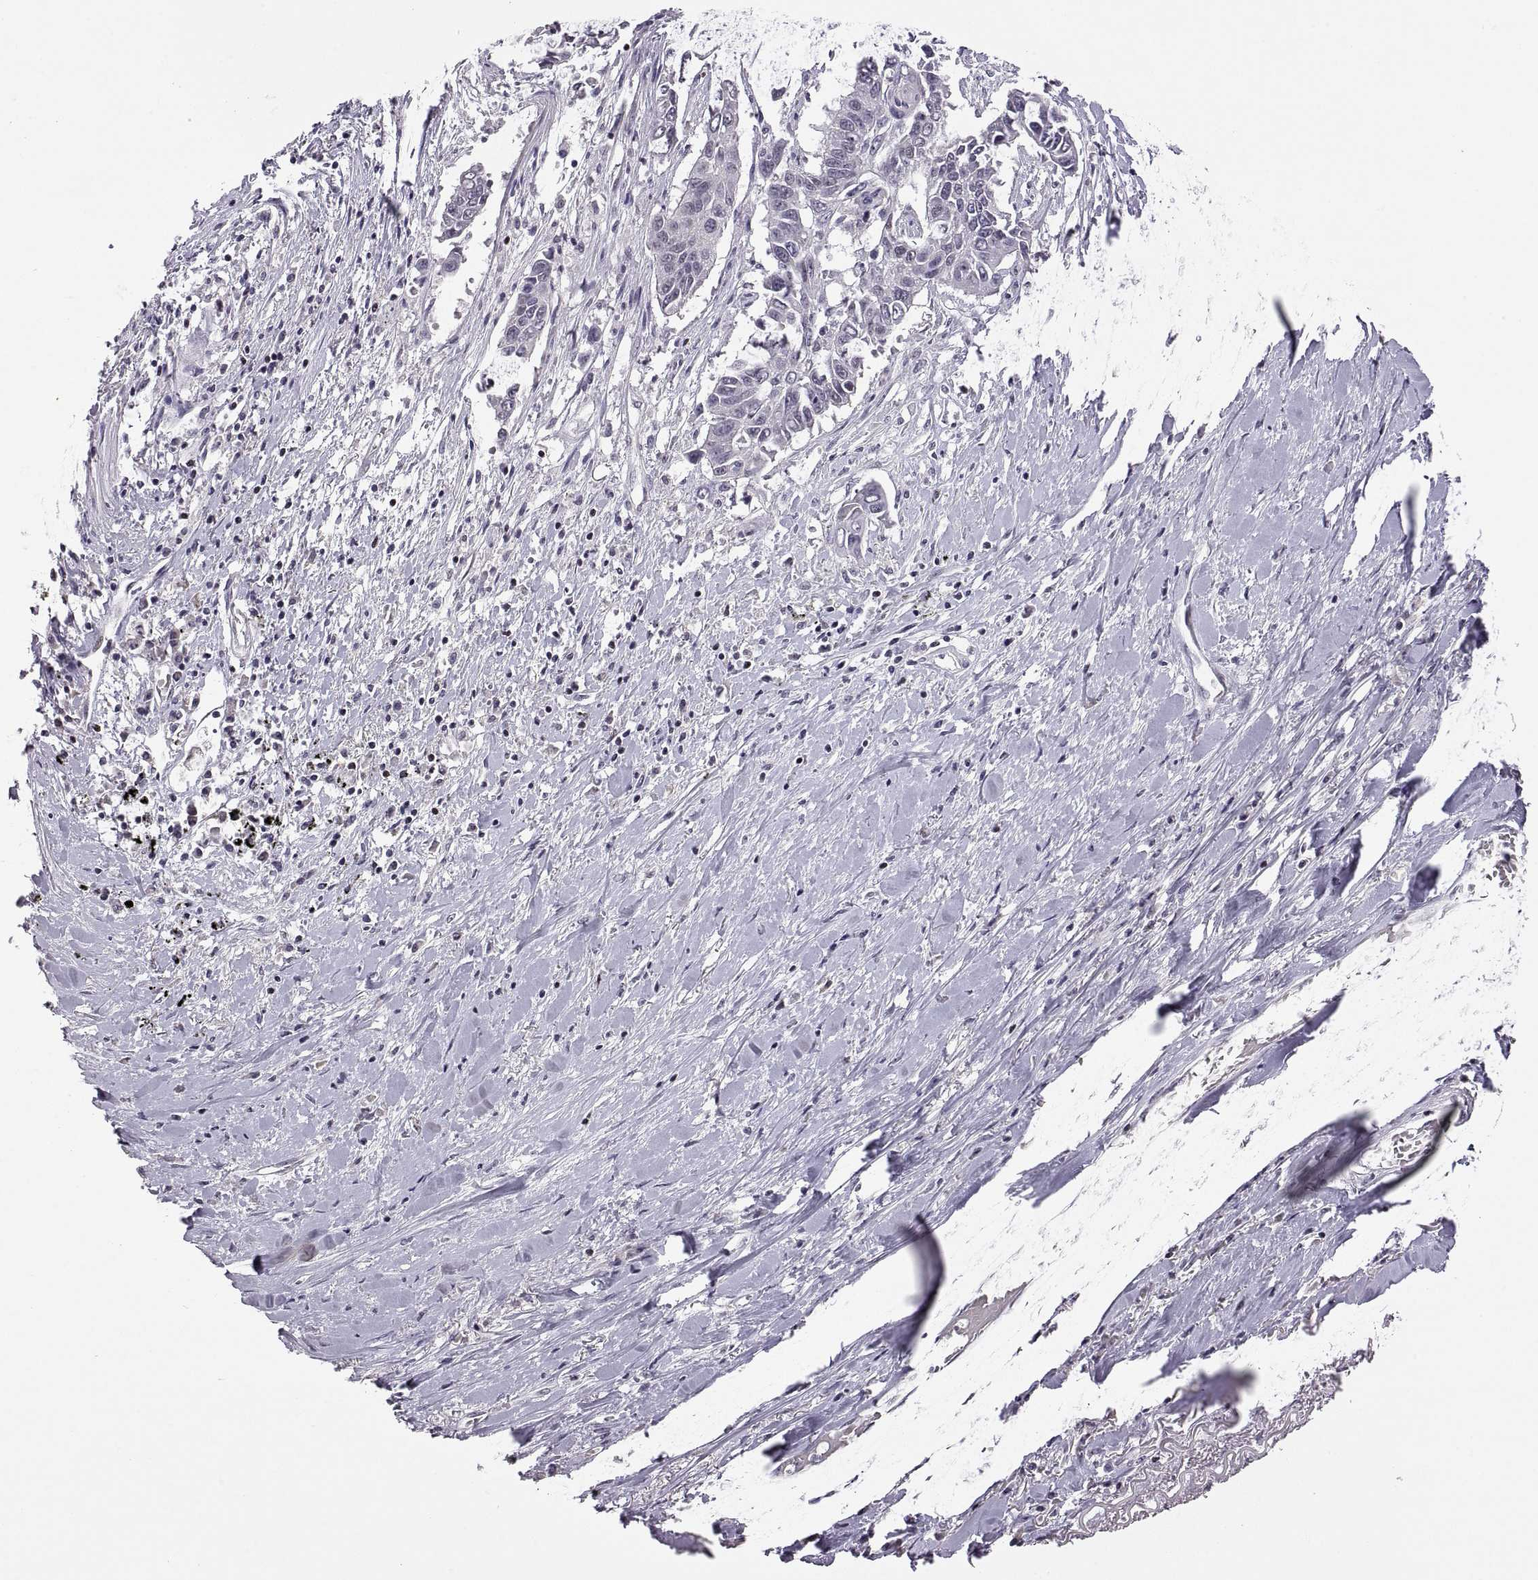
{"staining": {"intensity": "negative", "quantity": "none", "location": "none"}, "tissue": "lung cancer", "cell_type": "Tumor cells", "image_type": "cancer", "snomed": [{"axis": "morphology", "description": "Squamous cell carcinoma, NOS"}, {"axis": "topography", "description": "Lung"}], "caption": "An immunohistochemistry image of lung squamous cell carcinoma is shown. There is no staining in tumor cells of lung squamous cell carcinoma. (DAB immunohistochemistry with hematoxylin counter stain).", "gene": "NEK2", "patient": {"sex": "male", "age": 73}}